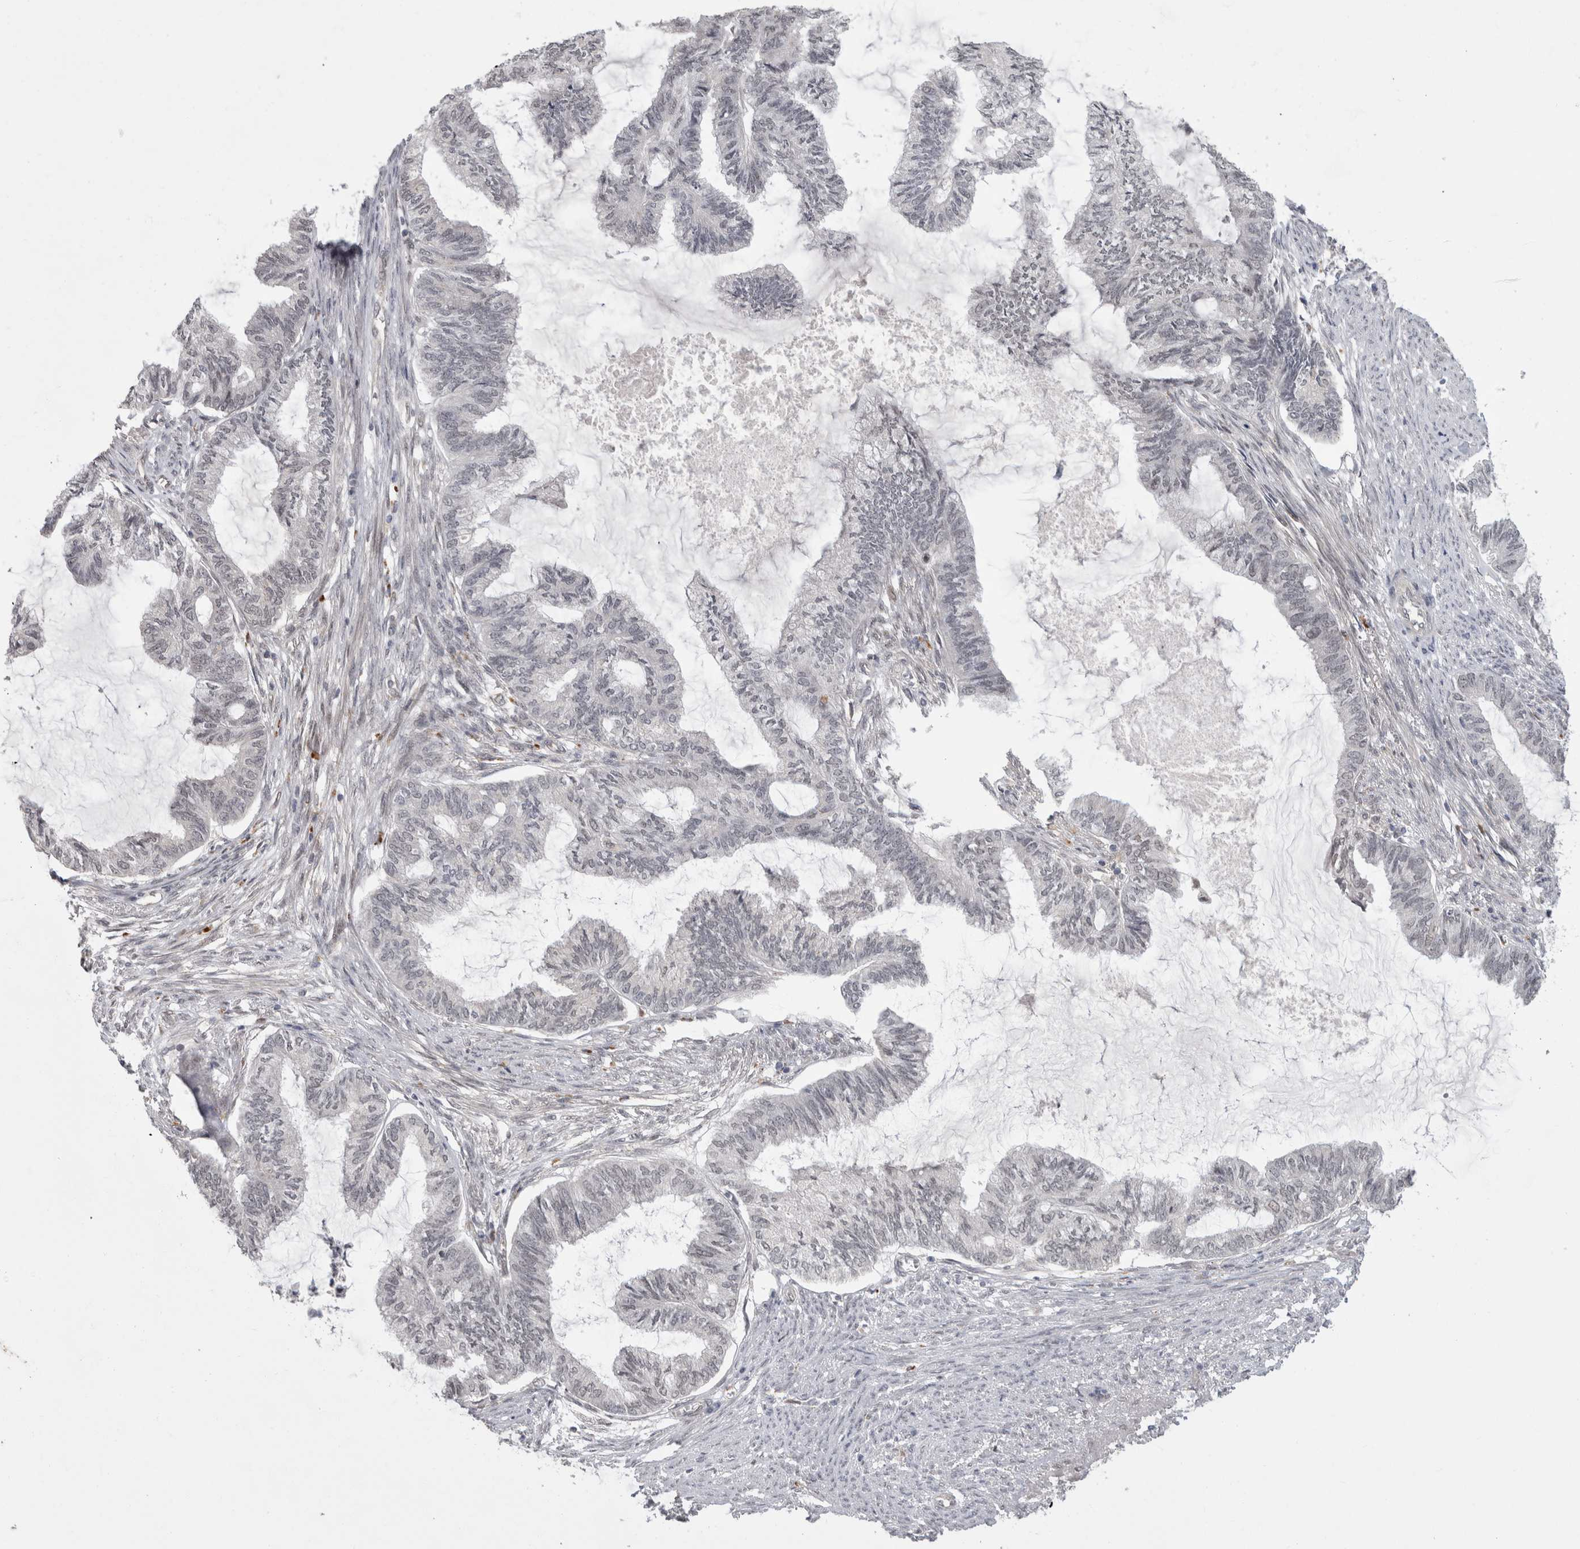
{"staining": {"intensity": "negative", "quantity": "none", "location": "none"}, "tissue": "endometrial cancer", "cell_type": "Tumor cells", "image_type": "cancer", "snomed": [{"axis": "morphology", "description": "Adenocarcinoma, NOS"}, {"axis": "topography", "description": "Endometrium"}], "caption": "This is a image of IHC staining of endometrial cancer (adenocarcinoma), which shows no expression in tumor cells.", "gene": "MTBP", "patient": {"sex": "female", "age": 86}}